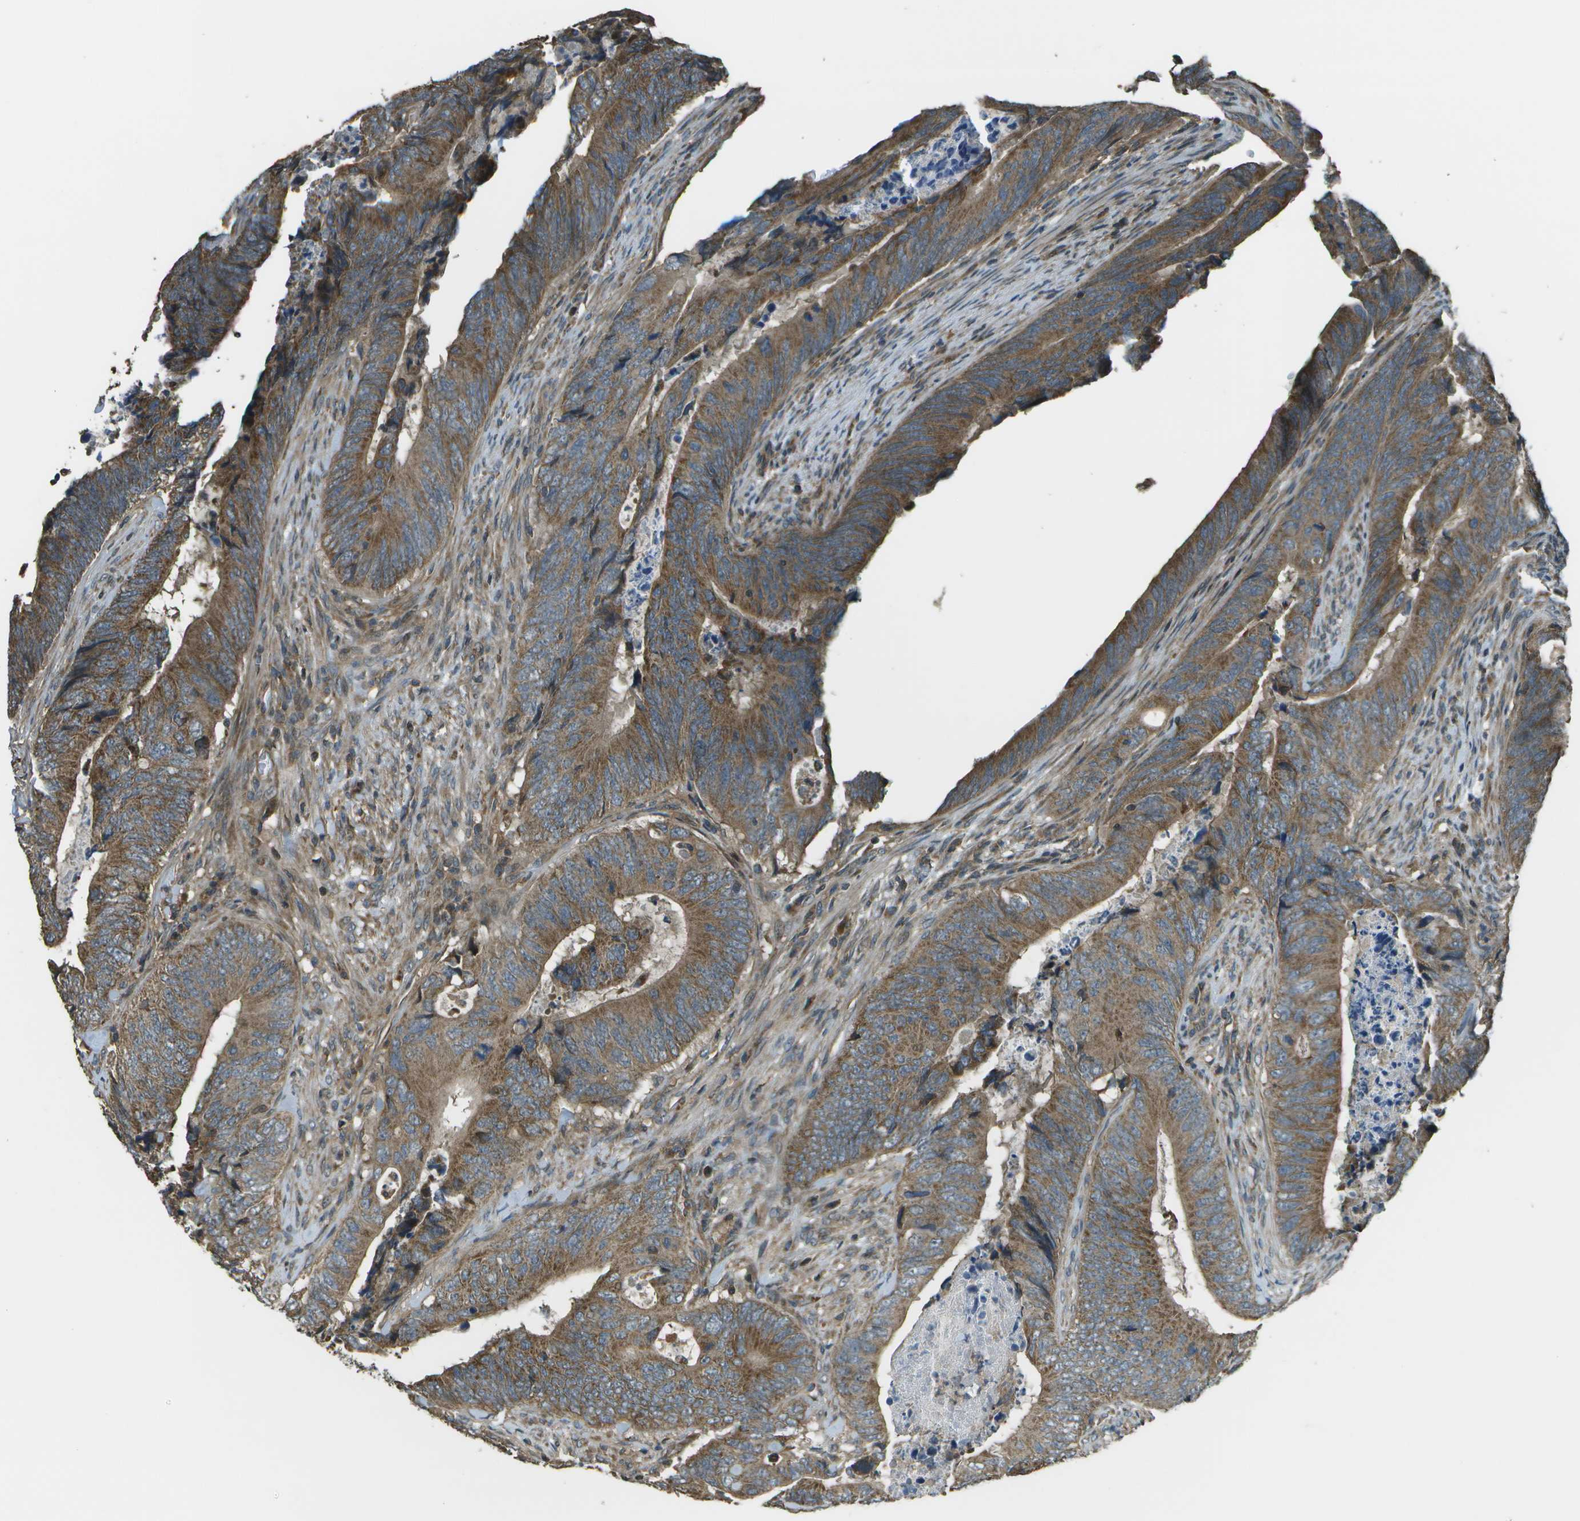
{"staining": {"intensity": "moderate", "quantity": ">75%", "location": "cytoplasmic/membranous"}, "tissue": "colorectal cancer", "cell_type": "Tumor cells", "image_type": "cancer", "snomed": [{"axis": "morphology", "description": "Normal tissue, NOS"}, {"axis": "morphology", "description": "Adenocarcinoma, NOS"}, {"axis": "topography", "description": "Colon"}], "caption": "DAB (3,3'-diaminobenzidine) immunohistochemical staining of colorectal adenocarcinoma shows moderate cytoplasmic/membranous protein expression in approximately >75% of tumor cells.", "gene": "PLPBP", "patient": {"sex": "male", "age": 56}}